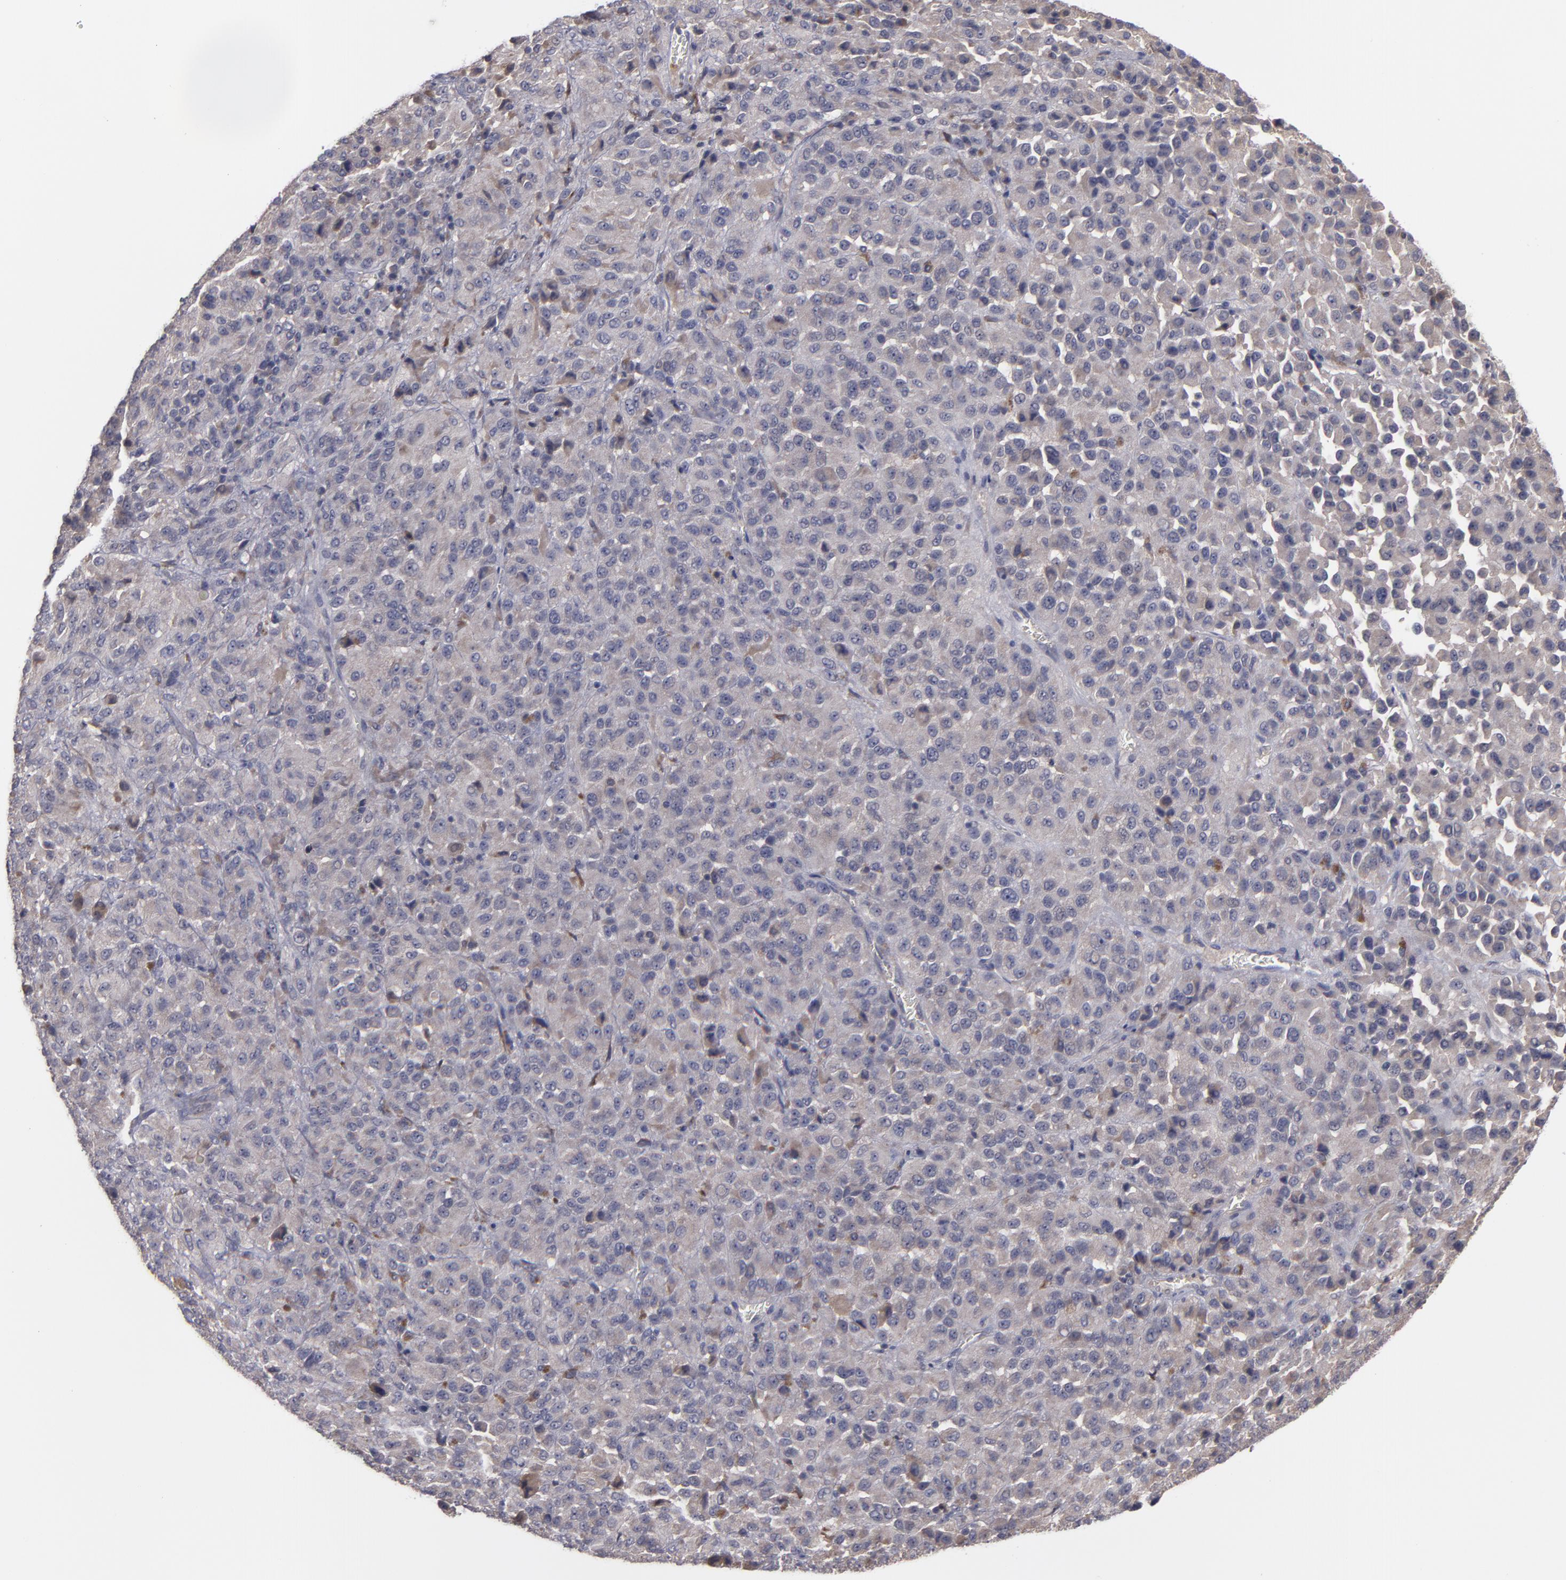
{"staining": {"intensity": "weak", "quantity": "<25%", "location": "cytoplasmic/membranous"}, "tissue": "melanoma", "cell_type": "Tumor cells", "image_type": "cancer", "snomed": [{"axis": "morphology", "description": "Malignant melanoma, Metastatic site"}, {"axis": "topography", "description": "Lung"}], "caption": "The photomicrograph reveals no significant positivity in tumor cells of malignant melanoma (metastatic site).", "gene": "MMP11", "patient": {"sex": "male", "age": 64}}